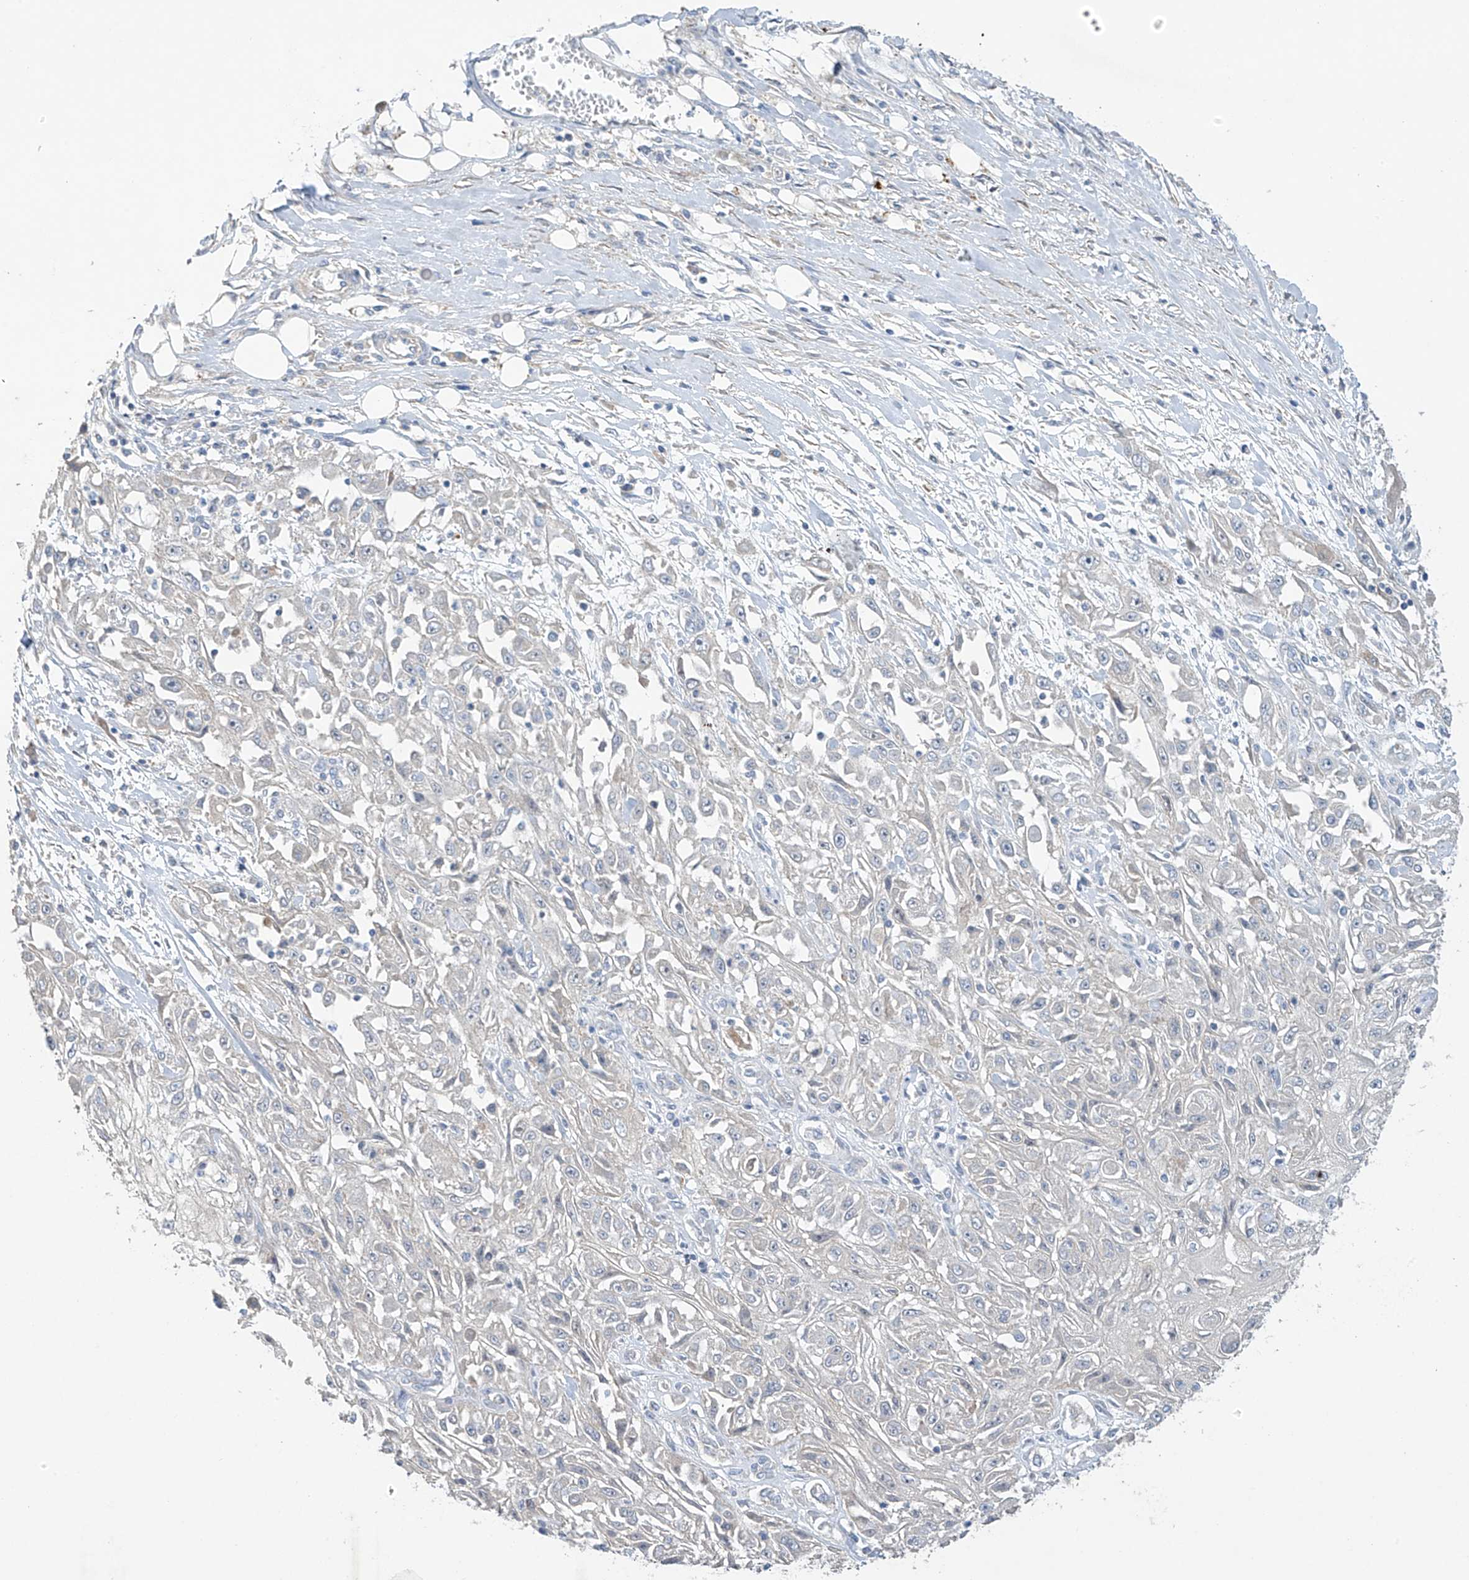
{"staining": {"intensity": "negative", "quantity": "none", "location": "none"}, "tissue": "skin cancer", "cell_type": "Tumor cells", "image_type": "cancer", "snomed": [{"axis": "morphology", "description": "Squamous cell carcinoma, NOS"}, {"axis": "morphology", "description": "Squamous cell carcinoma, metastatic, NOS"}, {"axis": "topography", "description": "Skin"}, {"axis": "topography", "description": "Lymph node"}], "caption": "An image of human skin cancer (metastatic squamous cell carcinoma) is negative for staining in tumor cells.", "gene": "PRSS12", "patient": {"sex": "male", "age": 75}}